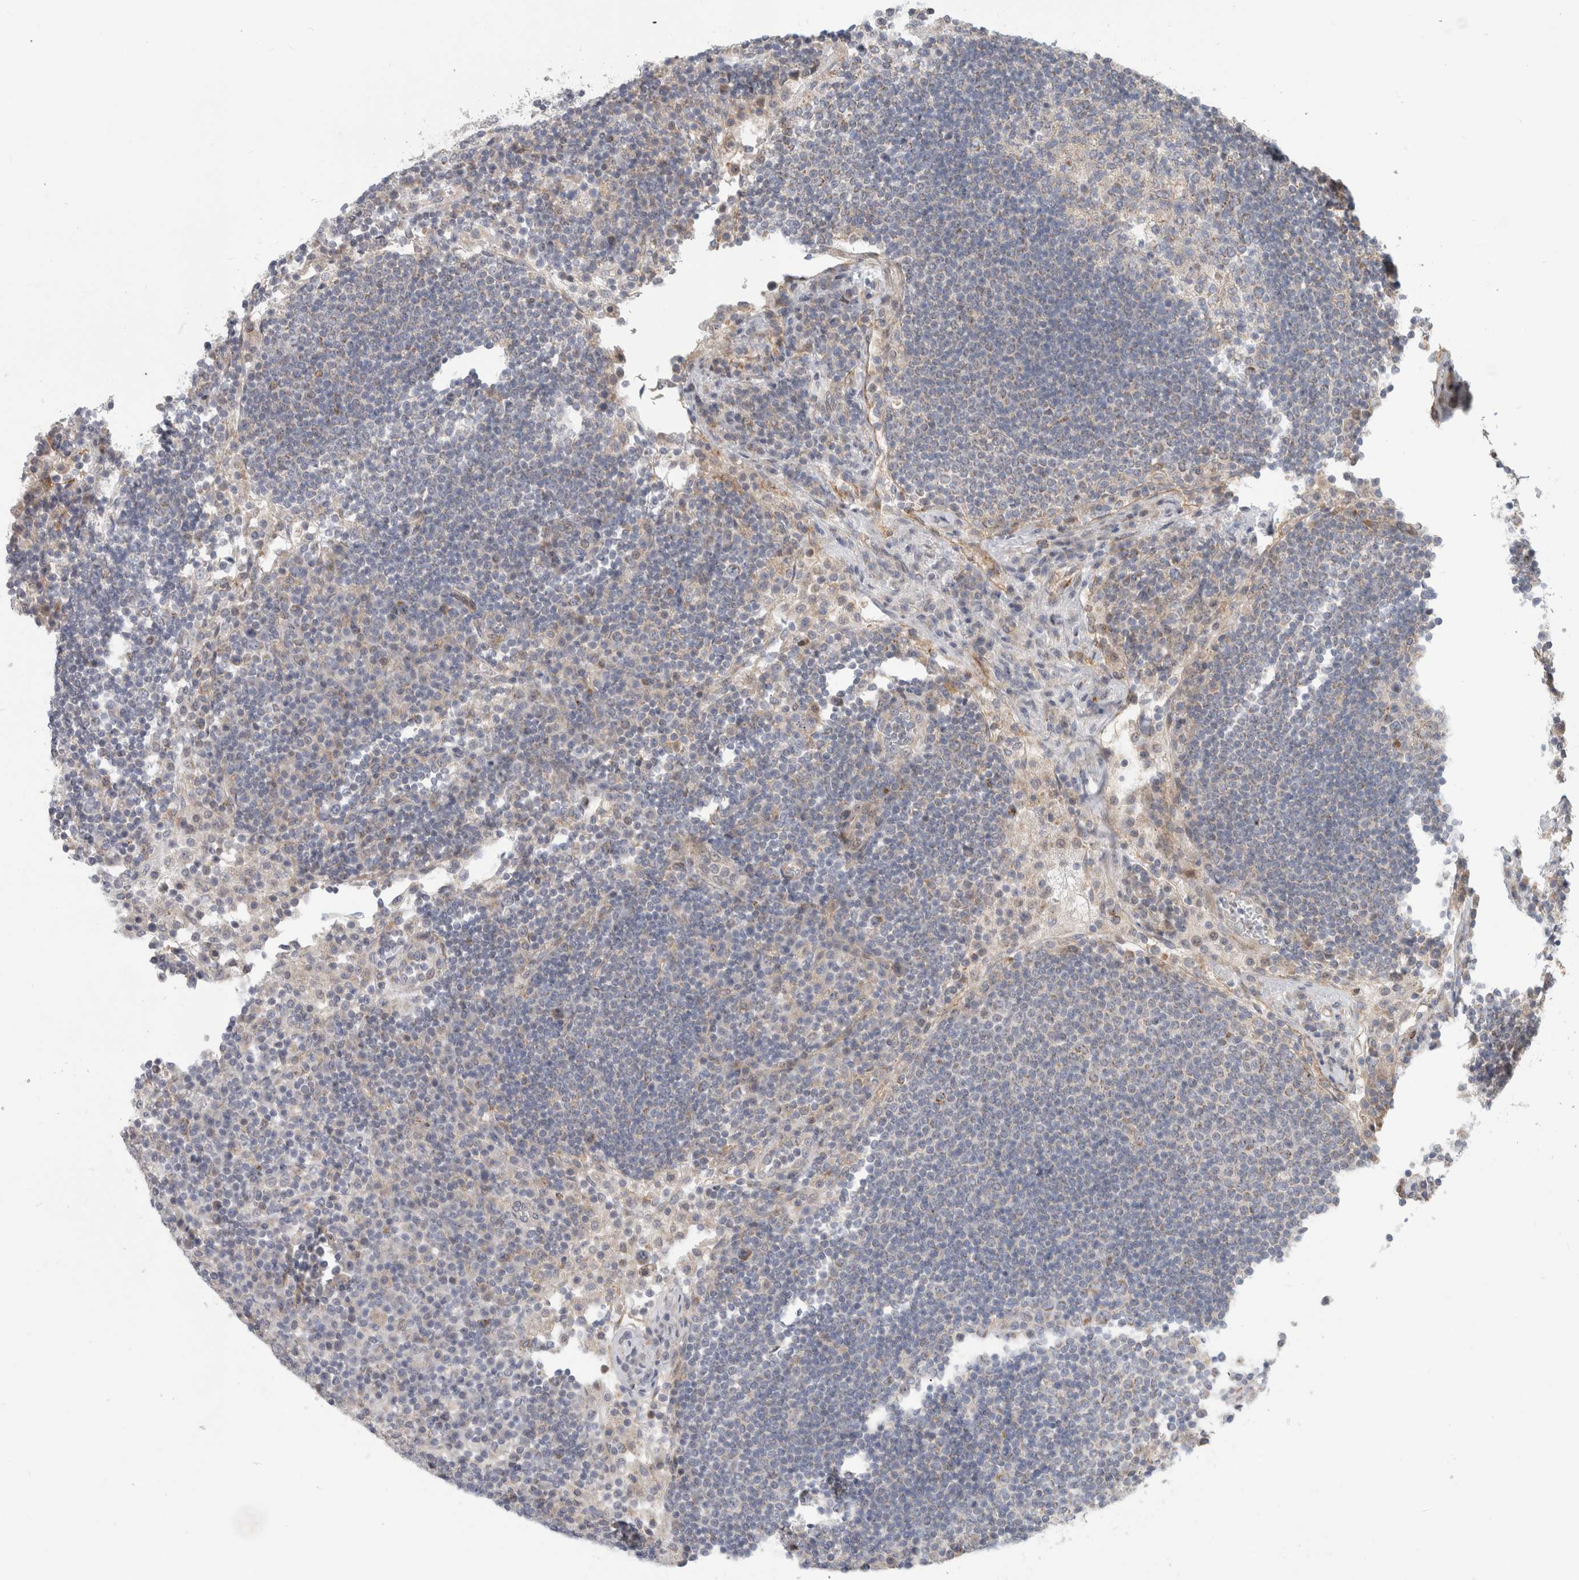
{"staining": {"intensity": "weak", "quantity": "<25%", "location": "cytoplasmic/membranous"}, "tissue": "lymph node", "cell_type": "Germinal center cells", "image_type": "normal", "snomed": [{"axis": "morphology", "description": "Normal tissue, NOS"}, {"axis": "topography", "description": "Lymph node"}], "caption": "DAB (3,3'-diaminobenzidine) immunohistochemical staining of benign lymph node reveals no significant staining in germinal center cells. (DAB immunohistochemistry (IHC) with hematoxylin counter stain).", "gene": "KPNA5", "patient": {"sex": "female", "age": 53}}